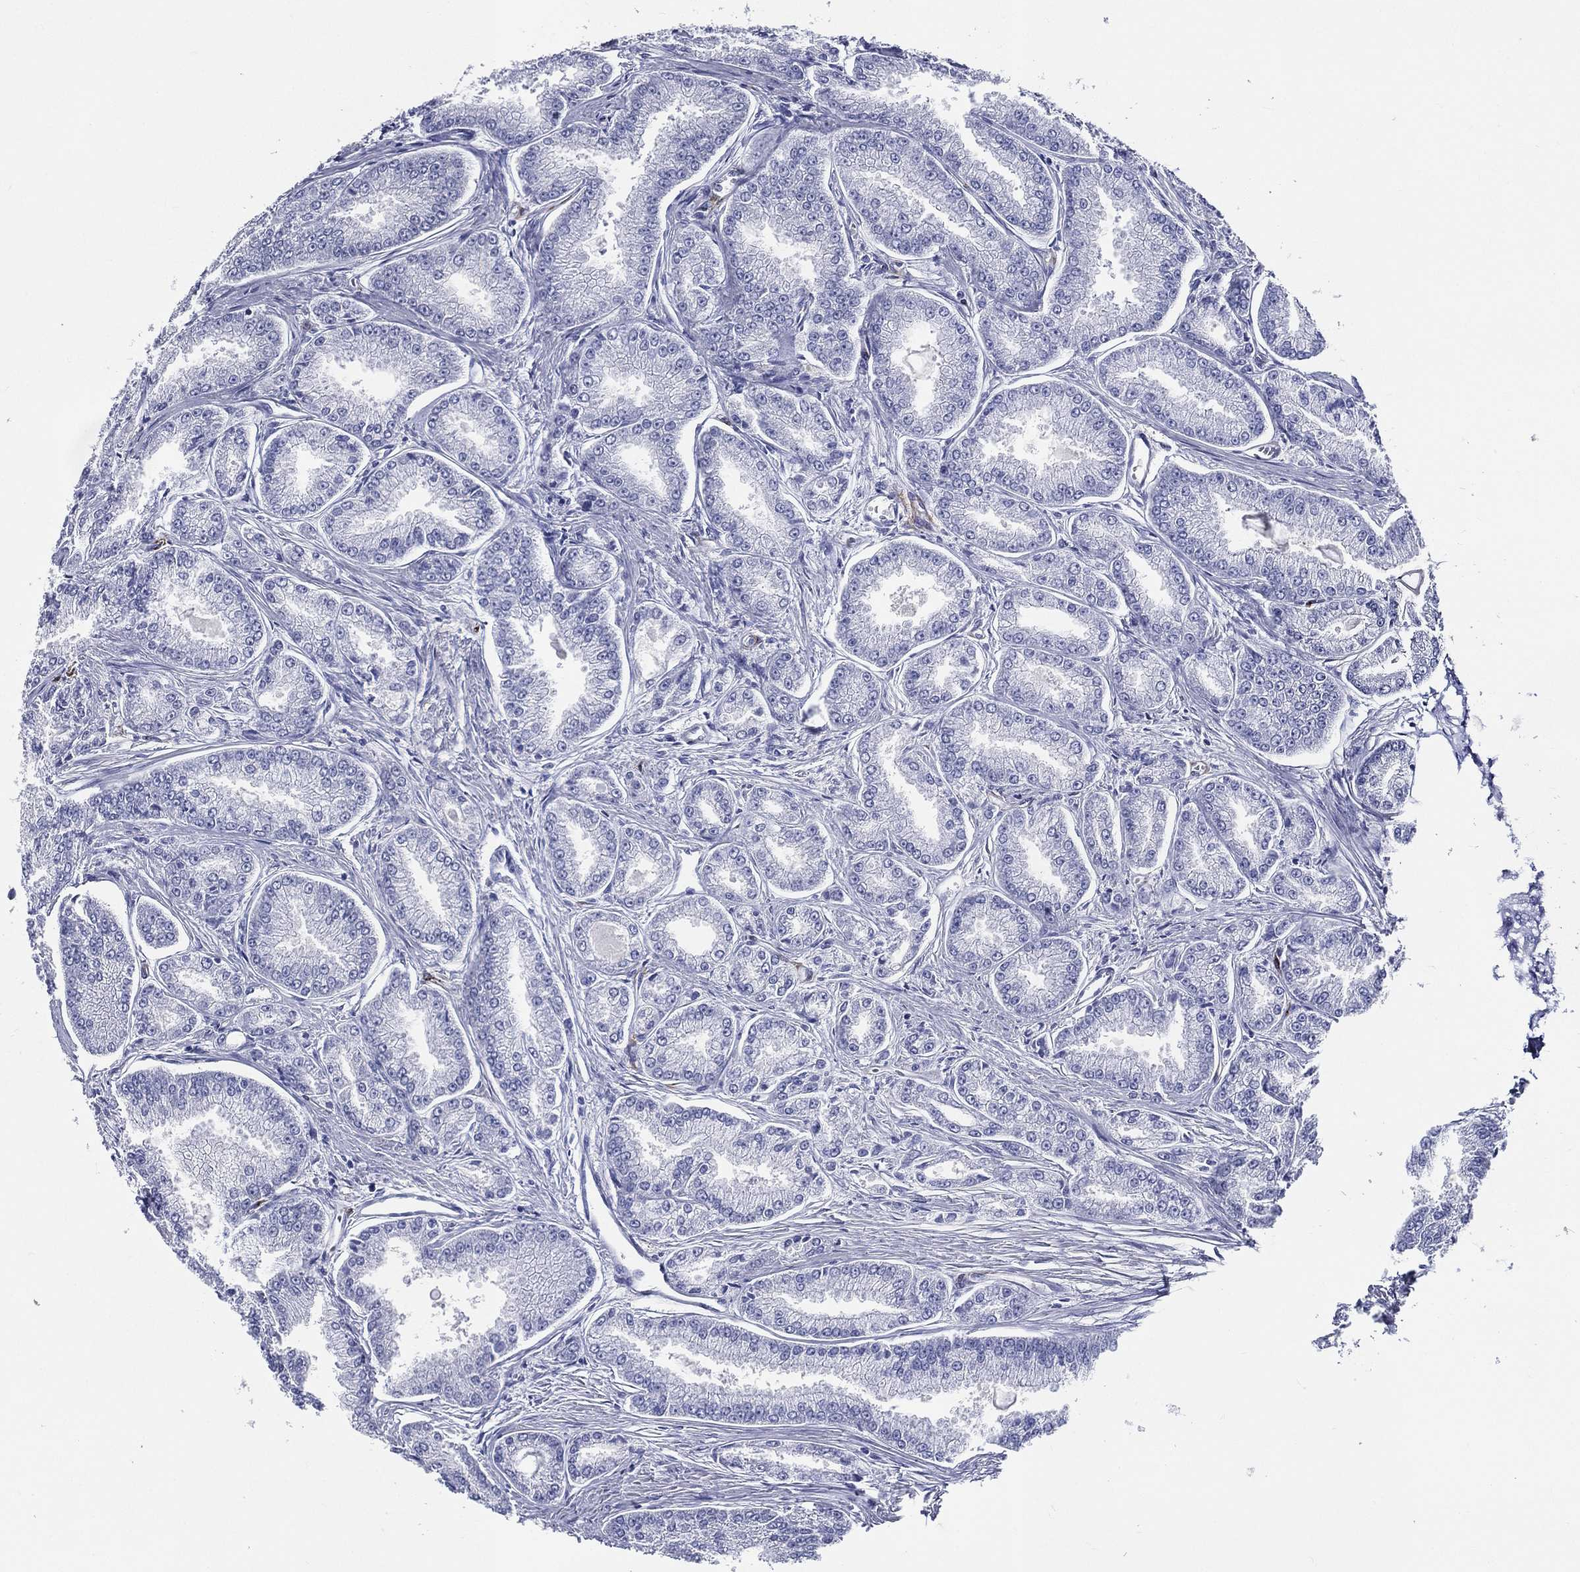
{"staining": {"intensity": "negative", "quantity": "none", "location": "none"}, "tissue": "prostate cancer", "cell_type": "Tumor cells", "image_type": "cancer", "snomed": [{"axis": "morphology", "description": "Adenocarcinoma, NOS"}, {"axis": "morphology", "description": "Adenocarcinoma, High grade"}, {"axis": "topography", "description": "Prostate"}], "caption": "Prostate high-grade adenocarcinoma stained for a protein using immunohistochemistry shows no staining tumor cells.", "gene": "ACE2", "patient": {"sex": "male", "age": 70}}